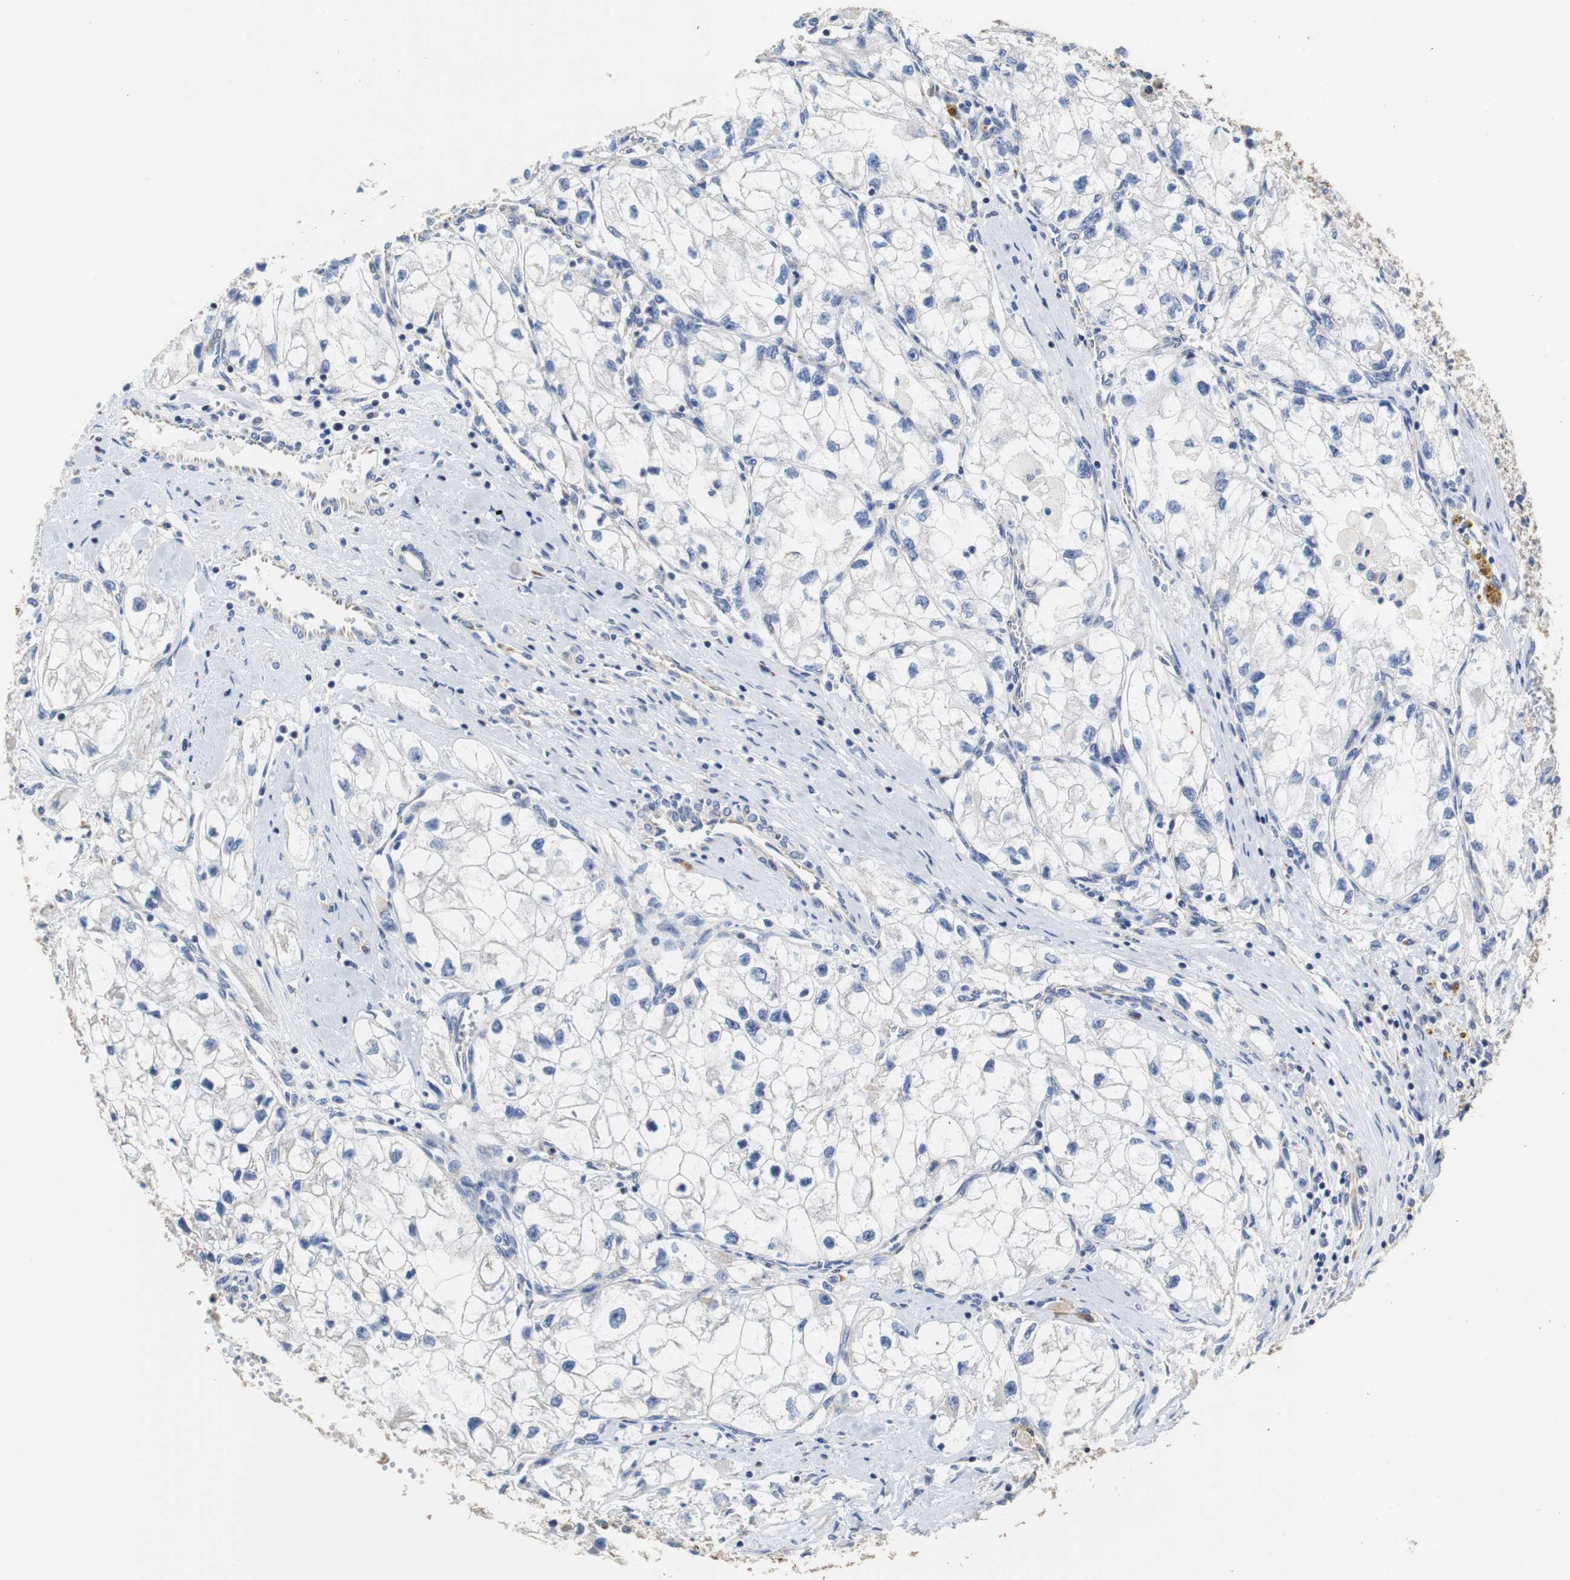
{"staining": {"intensity": "negative", "quantity": "none", "location": "none"}, "tissue": "renal cancer", "cell_type": "Tumor cells", "image_type": "cancer", "snomed": [{"axis": "morphology", "description": "Adenocarcinoma, NOS"}, {"axis": "topography", "description": "Kidney"}], "caption": "Immunohistochemistry (IHC) of adenocarcinoma (renal) shows no expression in tumor cells. (Brightfield microscopy of DAB immunohistochemistry (IHC) at high magnification).", "gene": "PCK1", "patient": {"sex": "female", "age": 70}}